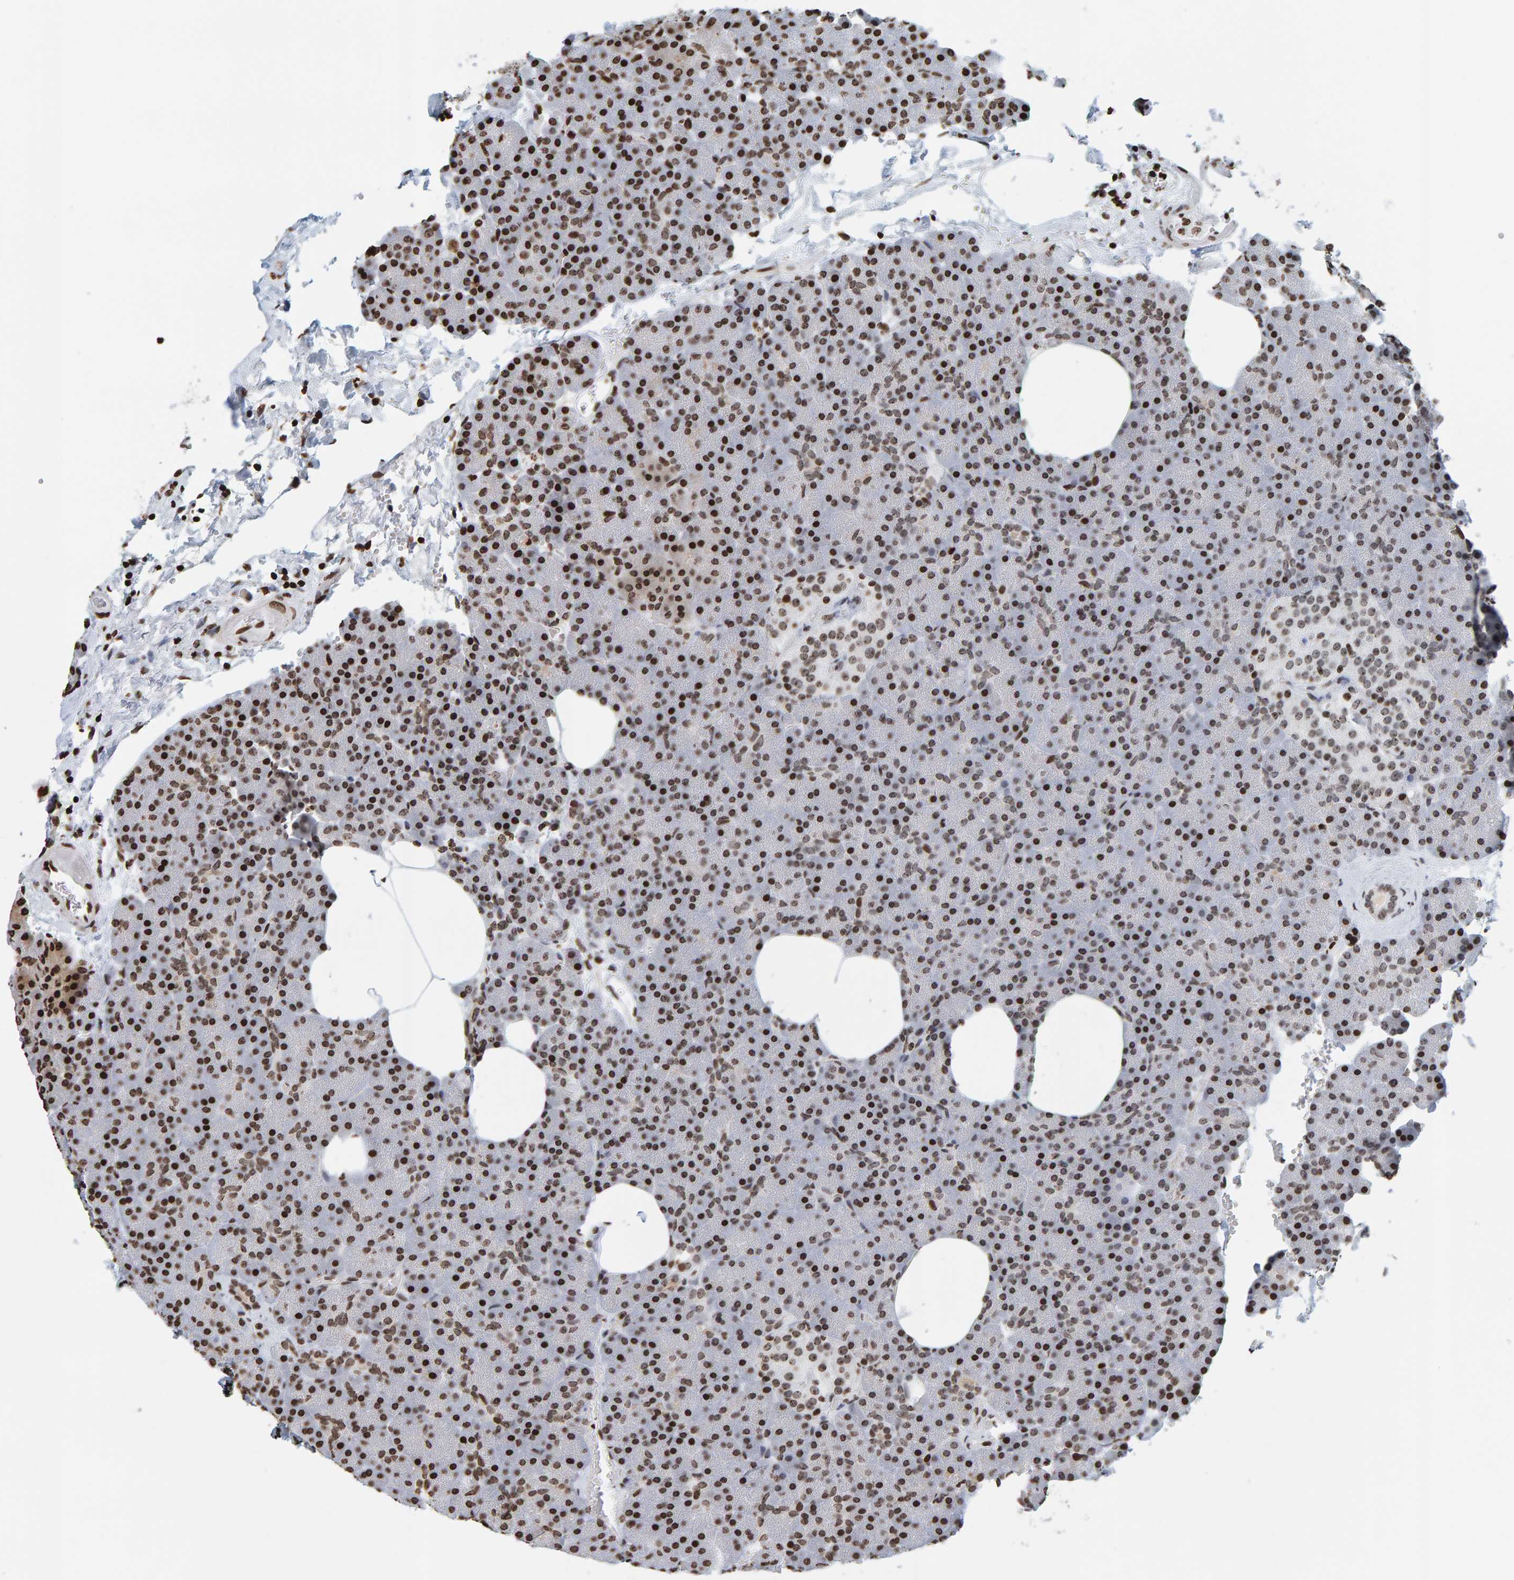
{"staining": {"intensity": "strong", "quantity": "25%-75%", "location": "nuclear"}, "tissue": "pancreas", "cell_type": "Exocrine glandular cells", "image_type": "normal", "snomed": [{"axis": "morphology", "description": "Normal tissue, NOS"}, {"axis": "morphology", "description": "Carcinoid, malignant, NOS"}, {"axis": "topography", "description": "Pancreas"}], "caption": "Immunohistochemistry of normal human pancreas exhibits high levels of strong nuclear positivity in about 25%-75% of exocrine glandular cells.", "gene": "BRF2", "patient": {"sex": "female", "age": 35}}